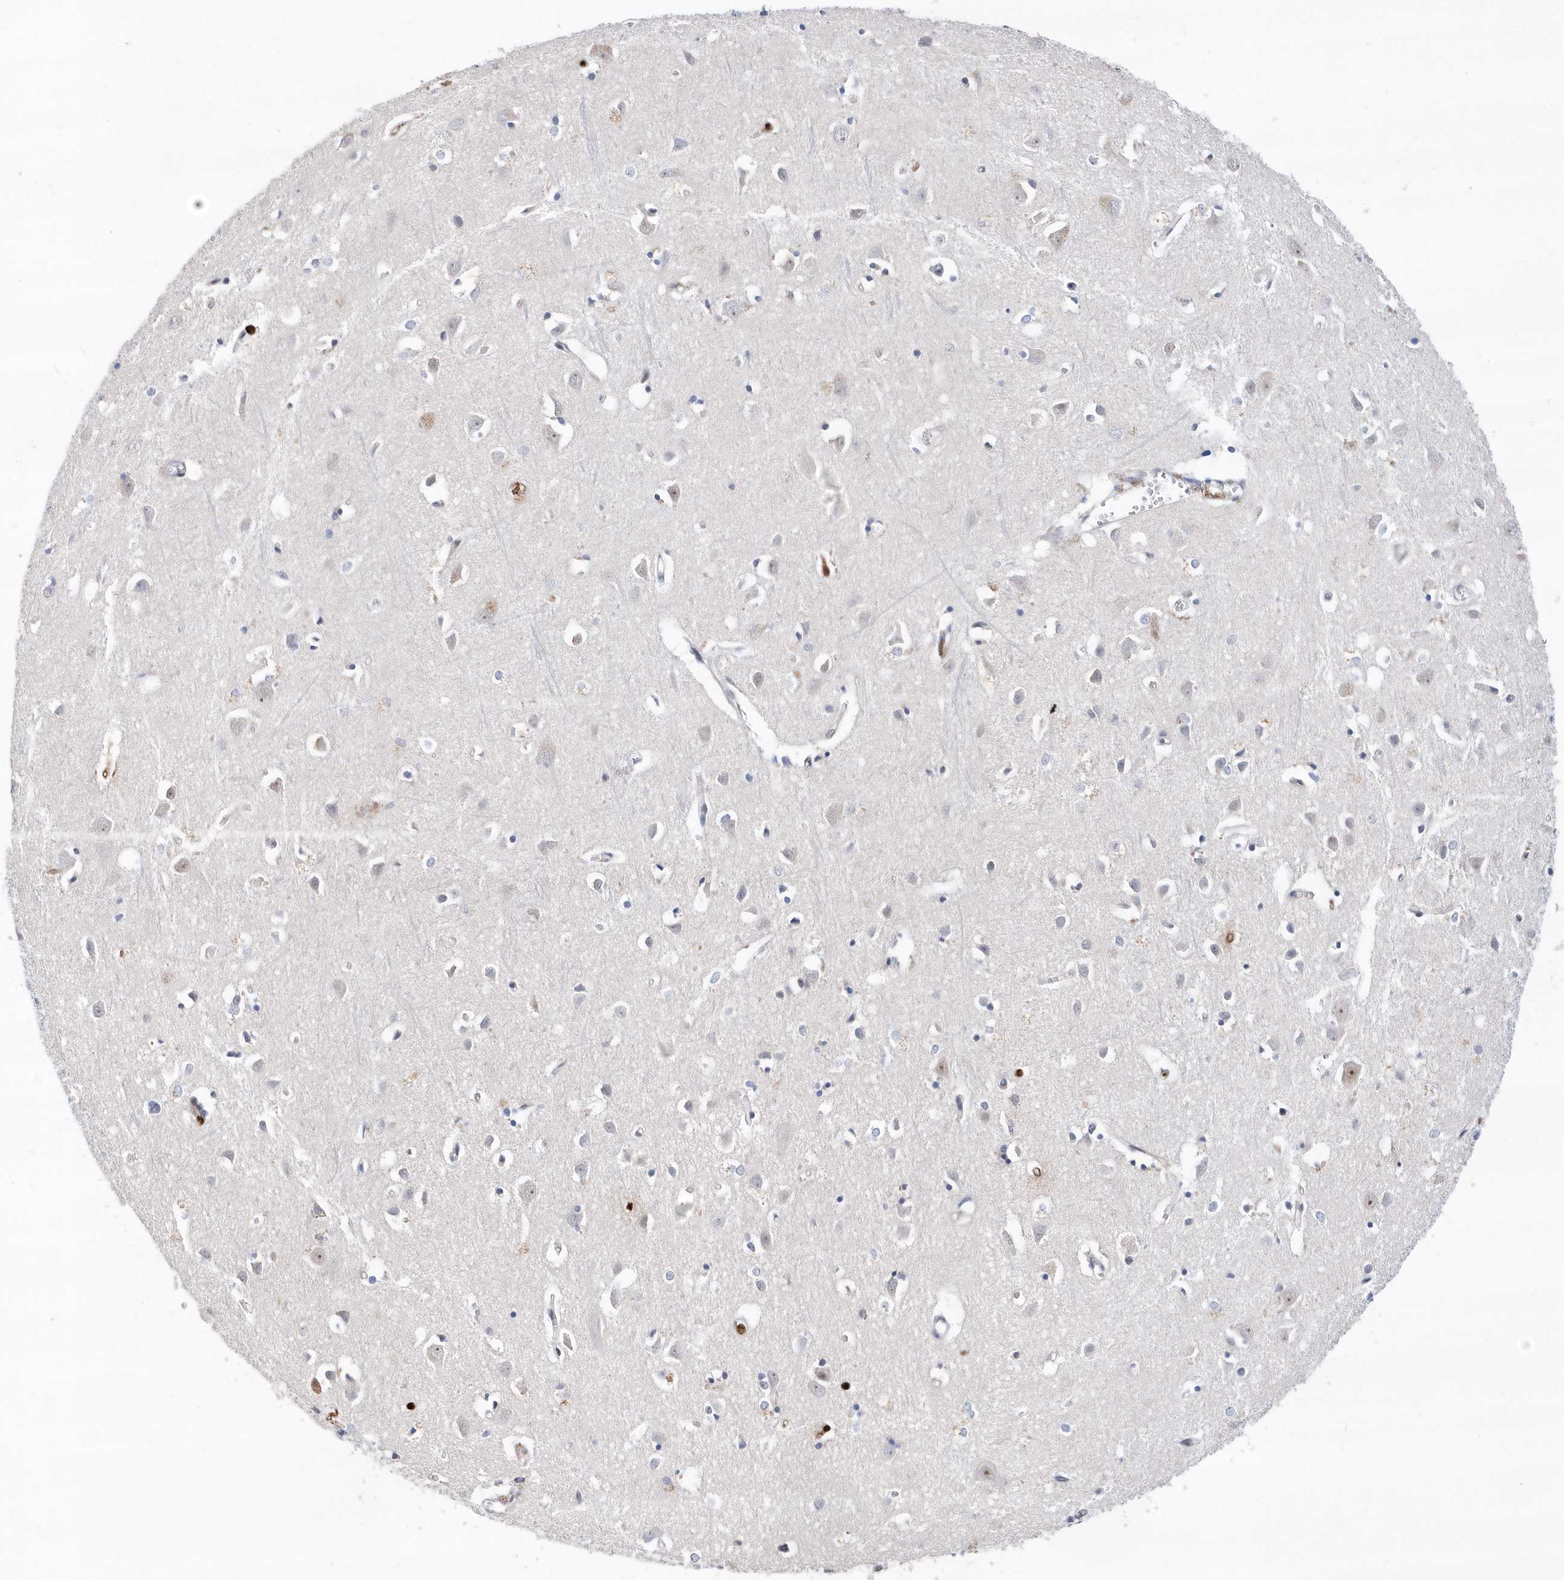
{"staining": {"intensity": "negative", "quantity": "none", "location": "none"}, "tissue": "cerebral cortex", "cell_type": "Endothelial cells", "image_type": "normal", "snomed": [{"axis": "morphology", "description": "Normal tissue, NOS"}, {"axis": "topography", "description": "Cerebral cortex"}], "caption": "High magnification brightfield microscopy of benign cerebral cortex stained with DAB (3,3'-diaminobenzidine) (brown) and counterstained with hematoxylin (blue): endothelial cells show no significant staining.", "gene": "RPP30", "patient": {"sex": "female", "age": 64}}